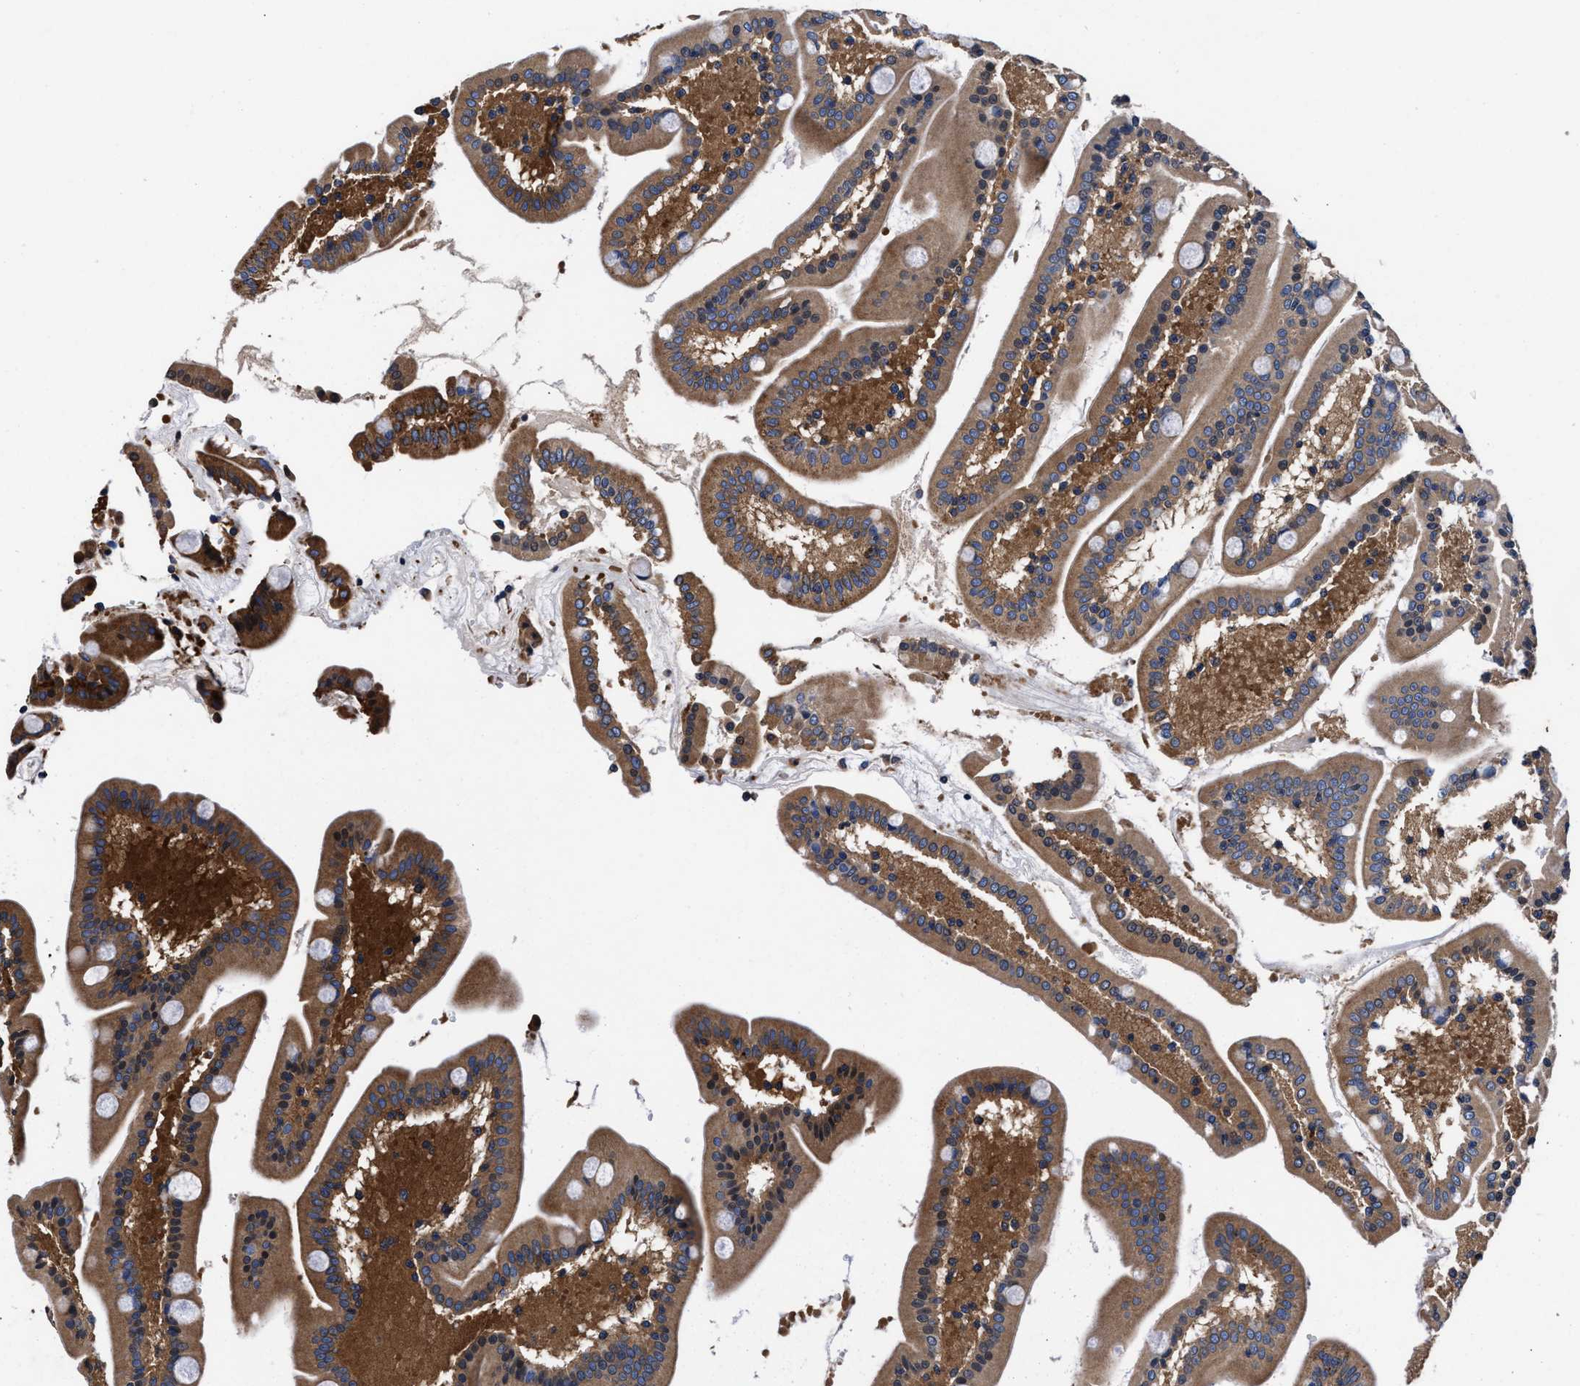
{"staining": {"intensity": "moderate", "quantity": ">75%", "location": "cytoplasmic/membranous"}, "tissue": "duodenum", "cell_type": "Glandular cells", "image_type": "normal", "snomed": [{"axis": "morphology", "description": "Normal tissue, NOS"}, {"axis": "topography", "description": "Duodenum"}], "caption": "Glandular cells exhibit moderate cytoplasmic/membranous staining in about >75% of cells in normal duodenum.", "gene": "SH3GL1", "patient": {"sex": "male", "age": 54}}